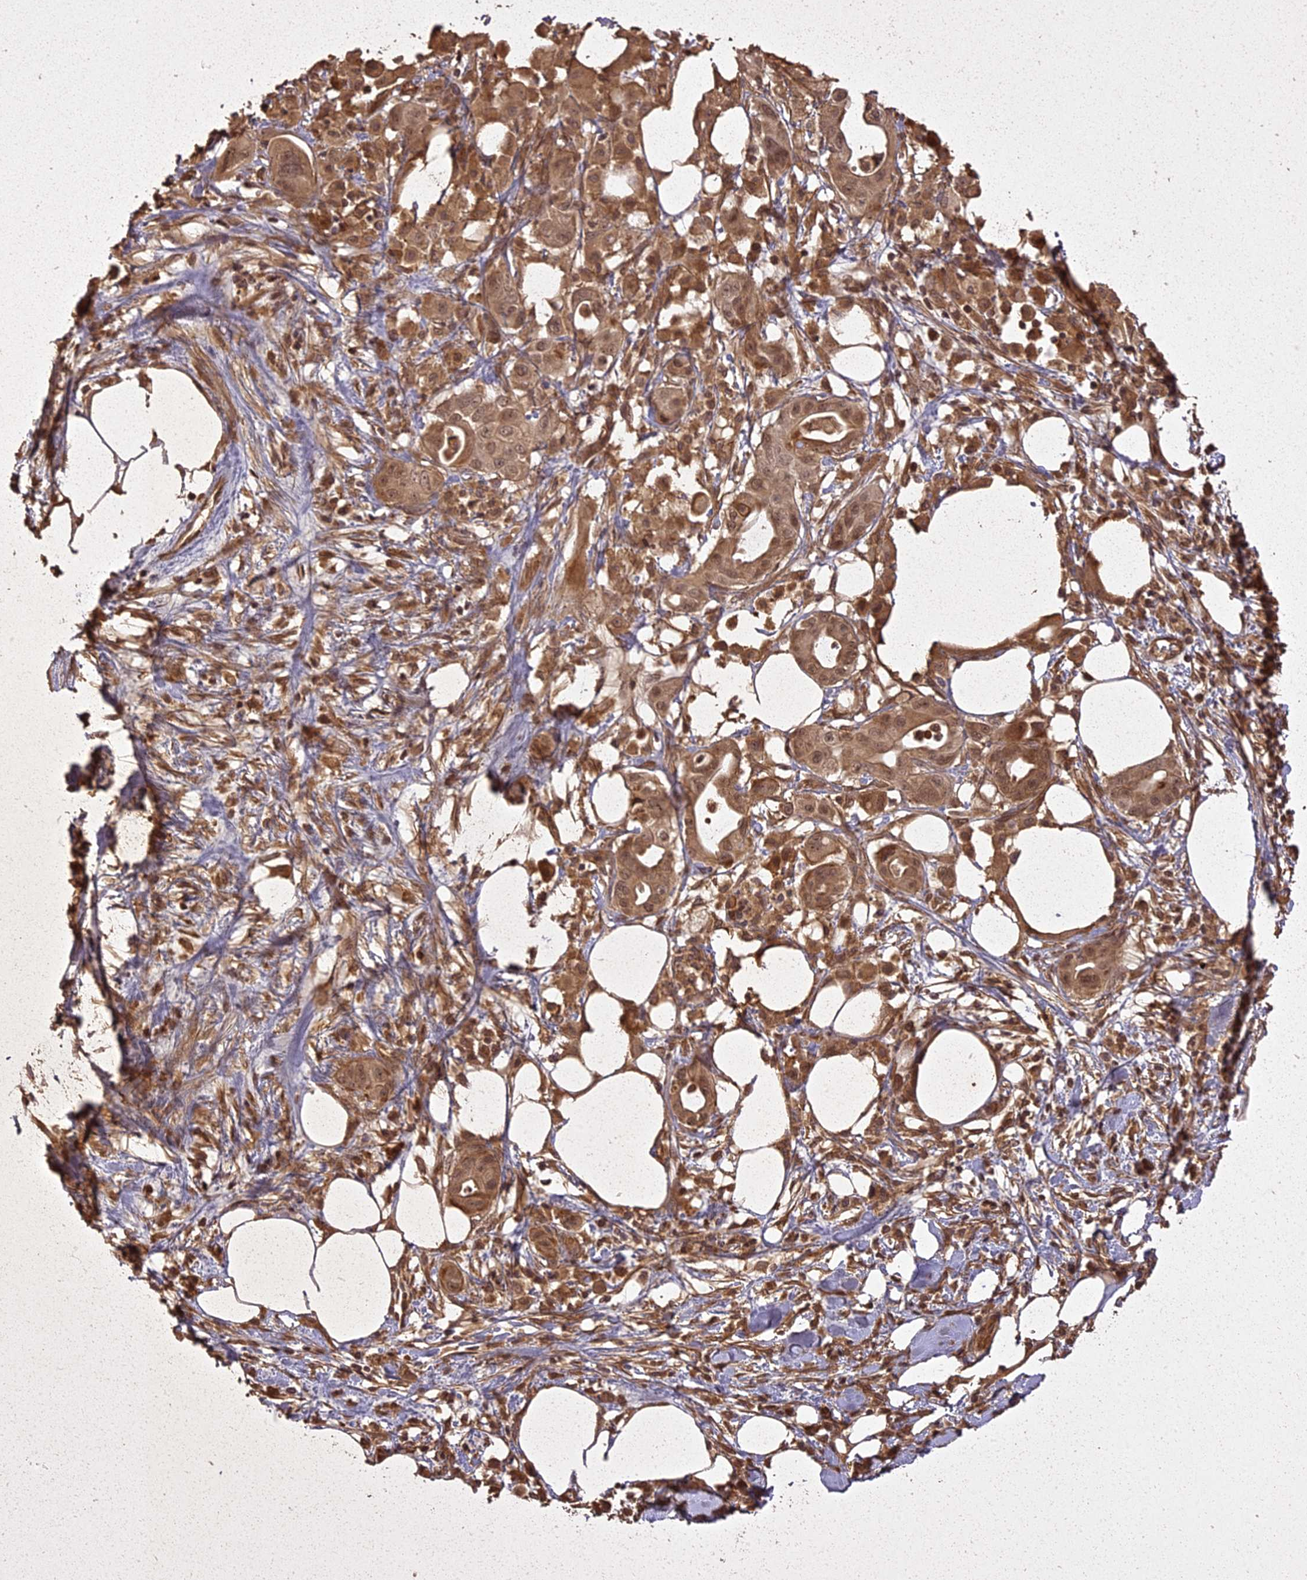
{"staining": {"intensity": "moderate", "quantity": ">75%", "location": "cytoplasmic/membranous,nuclear"}, "tissue": "pancreatic cancer", "cell_type": "Tumor cells", "image_type": "cancer", "snomed": [{"axis": "morphology", "description": "Adenocarcinoma, NOS"}, {"axis": "topography", "description": "Pancreas"}], "caption": "Tumor cells show medium levels of moderate cytoplasmic/membranous and nuclear expression in approximately >75% of cells in pancreatic cancer. Using DAB (3,3'-diaminobenzidine) (brown) and hematoxylin (blue) stains, captured at high magnification using brightfield microscopy.", "gene": "LIN37", "patient": {"sex": "male", "age": 68}}